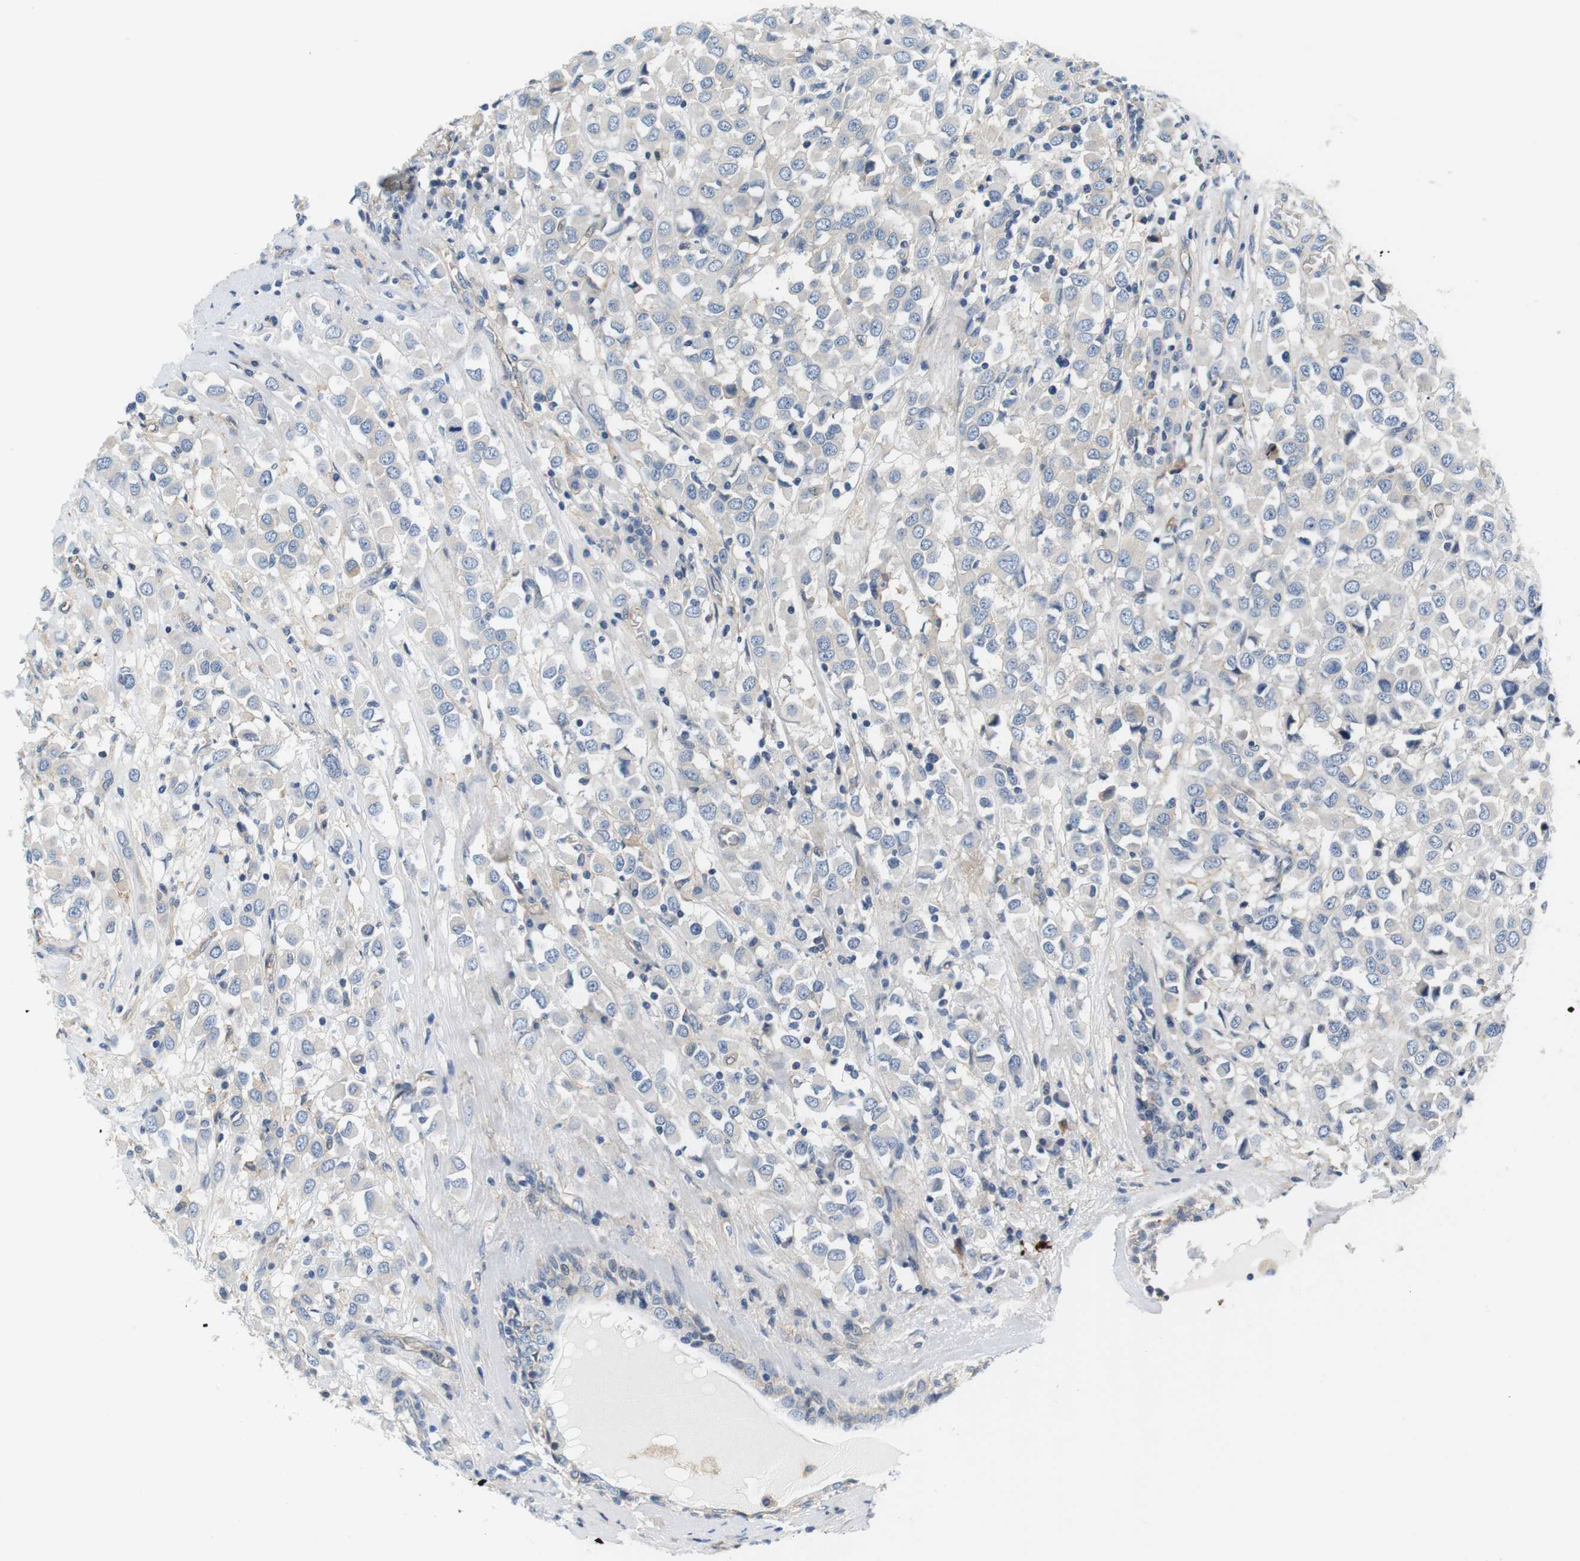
{"staining": {"intensity": "negative", "quantity": "none", "location": "none"}, "tissue": "breast cancer", "cell_type": "Tumor cells", "image_type": "cancer", "snomed": [{"axis": "morphology", "description": "Duct carcinoma"}, {"axis": "topography", "description": "Breast"}], "caption": "Tumor cells are negative for brown protein staining in breast cancer.", "gene": "SLC30A1", "patient": {"sex": "female", "age": 61}}